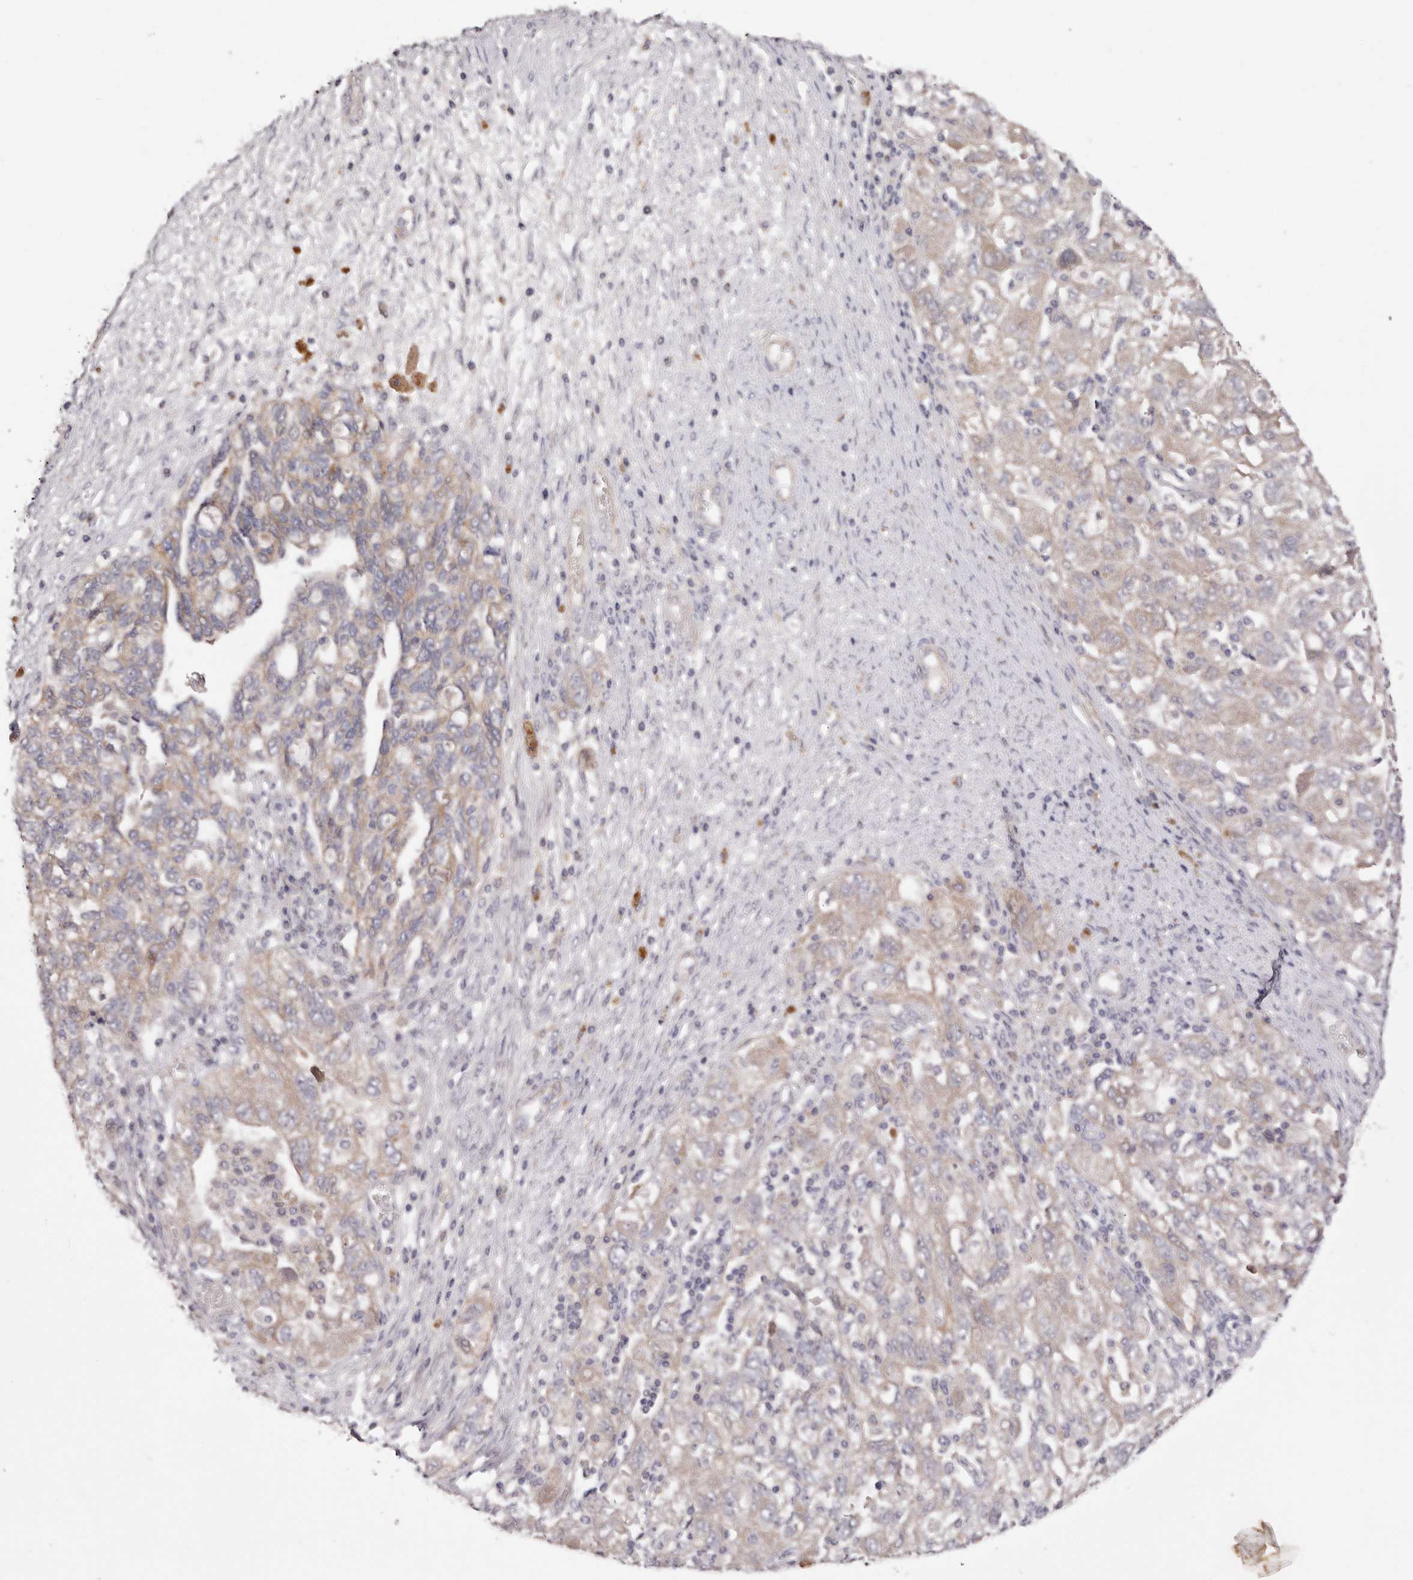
{"staining": {"intensity": "weak", "quantity": "<25%", "location": "cytoplasmic/membranous"}, "tissue": "ovarian cancer", "cell_type": "Tumor cells", "image_type": "cancer", "snomed": [{"axis": "morphology", "description": "Carcinoma, NOS"}, {"axis": "morphology", "description": "Cystadenocarcinoma, serous, NOS"}, {"axis": "topography", "description": "Ovary"}], "caption": "IHC photomicrograph of human ovarian cancer (carcinoma) stained for a protein (brown), which demonstrates no positivity in tumor cells.", "gene": "STK16", "patient": {"sex": "female", "age": 69}}